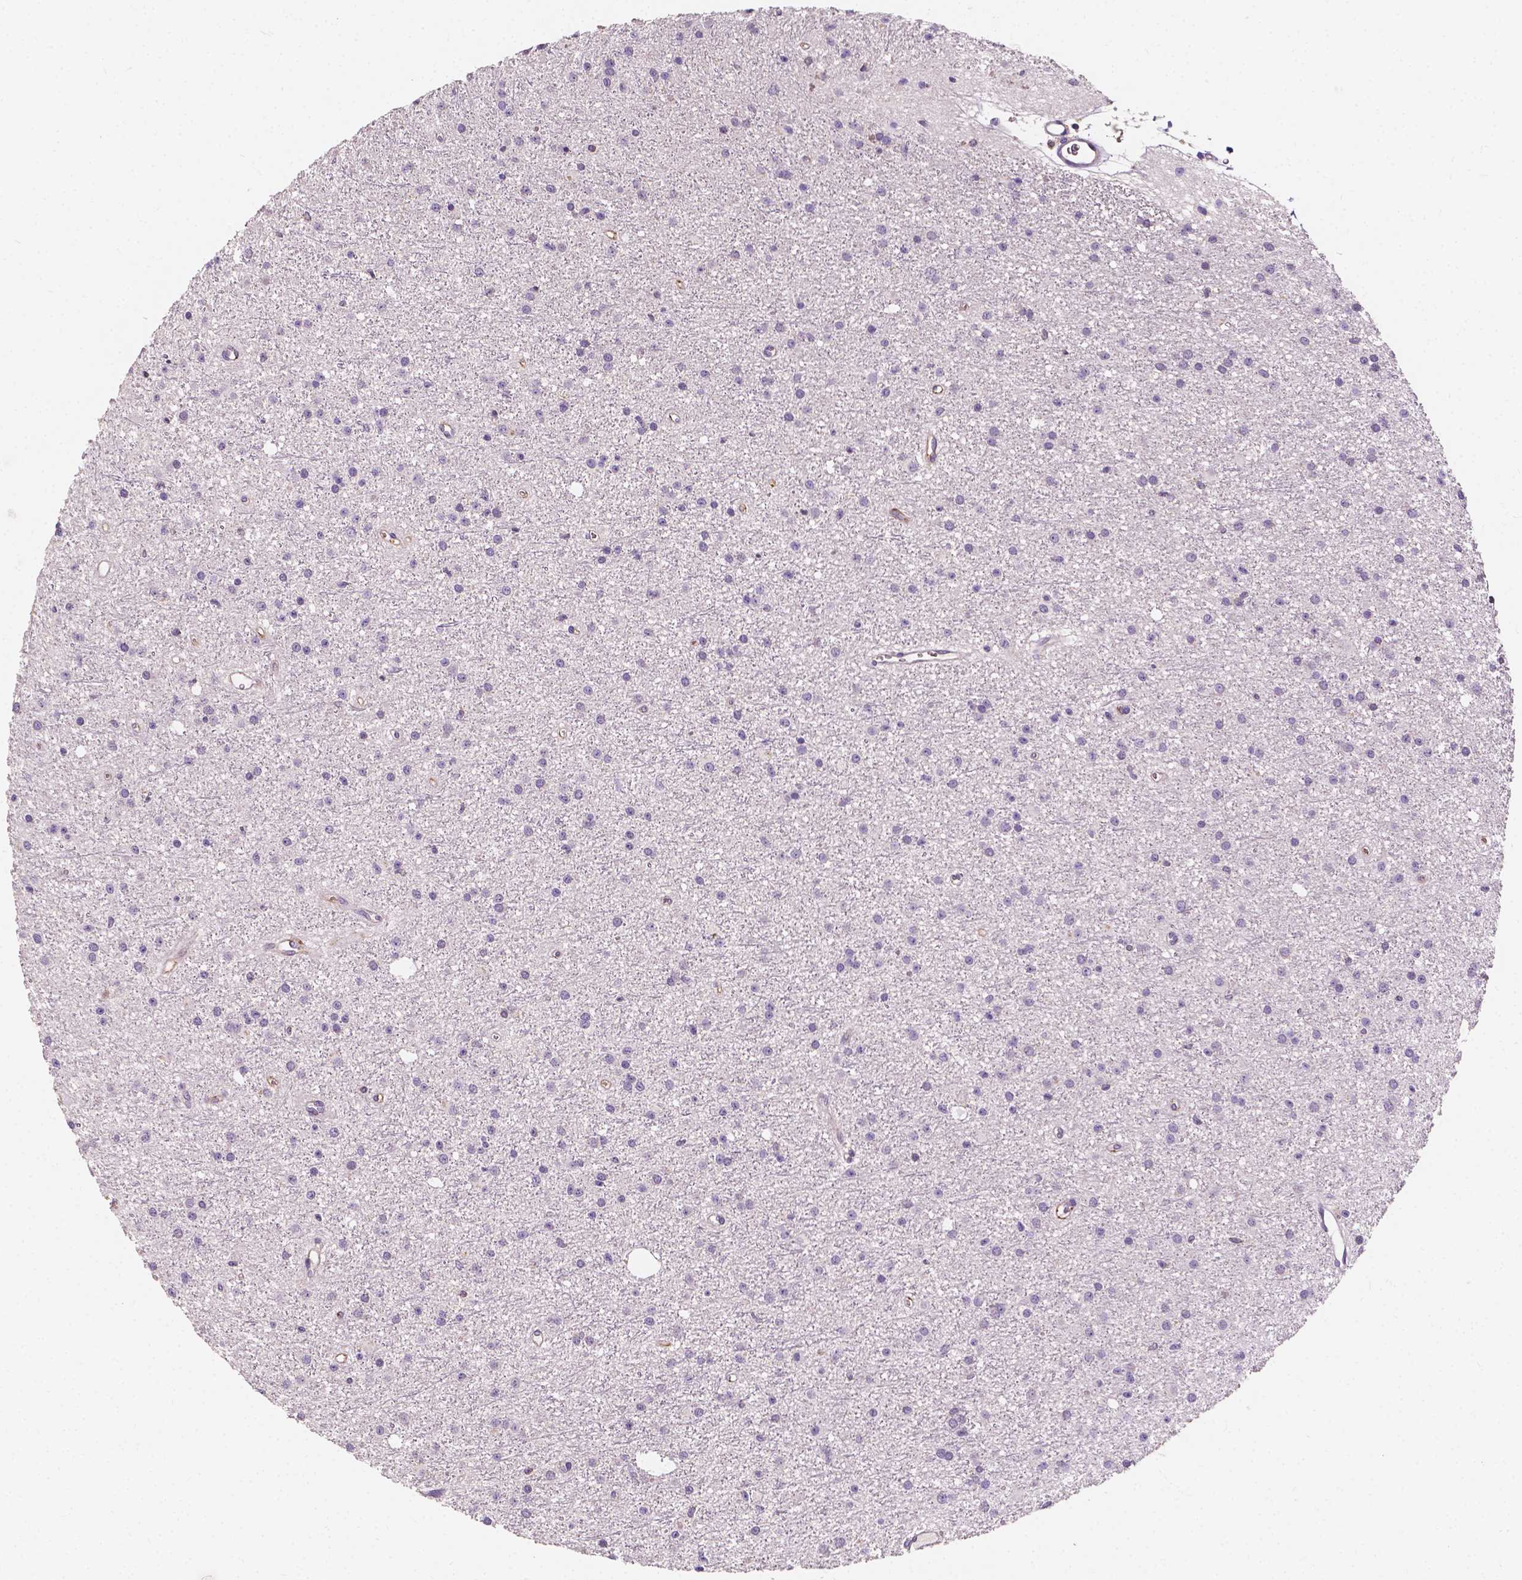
{"staining": {"intensity": "negative", "quantity": "none", "location": "none"}, "tissue": "glioma", "cell_type": "Tumor cells", "image_type": "cancer", "snomed": [{"axis": "morphology", "description": "Glioma, malignant, Low grade"}, {"axis": "topography", "description": "Brain"}], "caption": "IHC of human low-grade glioma (malignant) exhibits no staining in tumor cells.", "gene": "SLC22A4", "patient": {"sex": "male", "age": 27}}